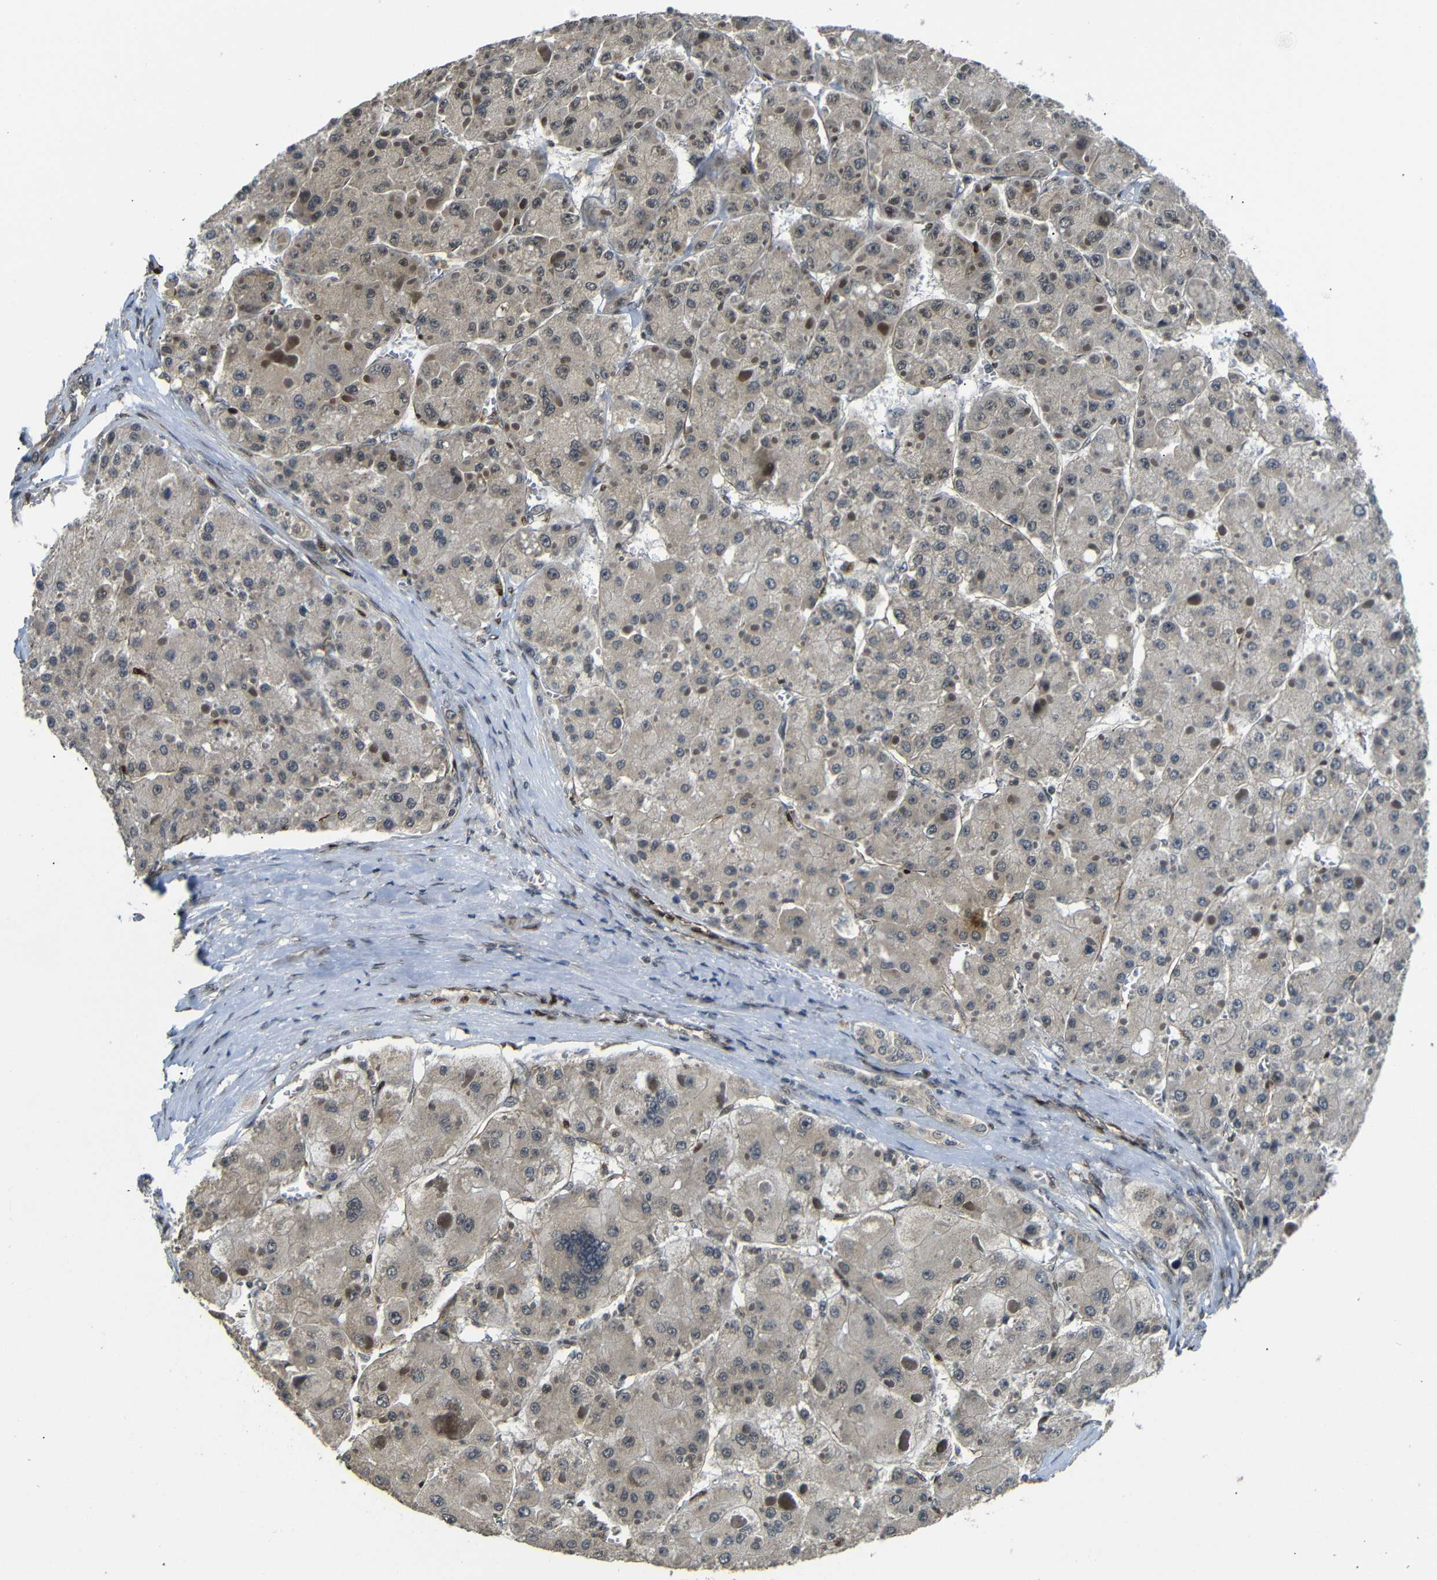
{"staining": {"intensity": "weak", "quantity": ">75%", "location": "cytoplasmic/membranous"}, "tissue": "liver cancer", "cell_type": "Tumor cells", "image_type": "cancer", "snomed": [{"axis": "morphology", "description": "Carcinoma, Hepatocellular, NOS"}, {"axis": "topography", "description": "Liver"}], "caption": "Immunohistochemistry (IHC) histopathology image of neoplastic tissue: liver hepatocellular carcinoma stained using immunohistochemistry (IHC) reveals low levels of weak protein expression localized specifically in the cytoplasmic/membranous of tumor cells, appearing as a cytoplasmic/membranous brown color.", "gene": "TBX2", "patient": {"sex": "female", "age": 73}}